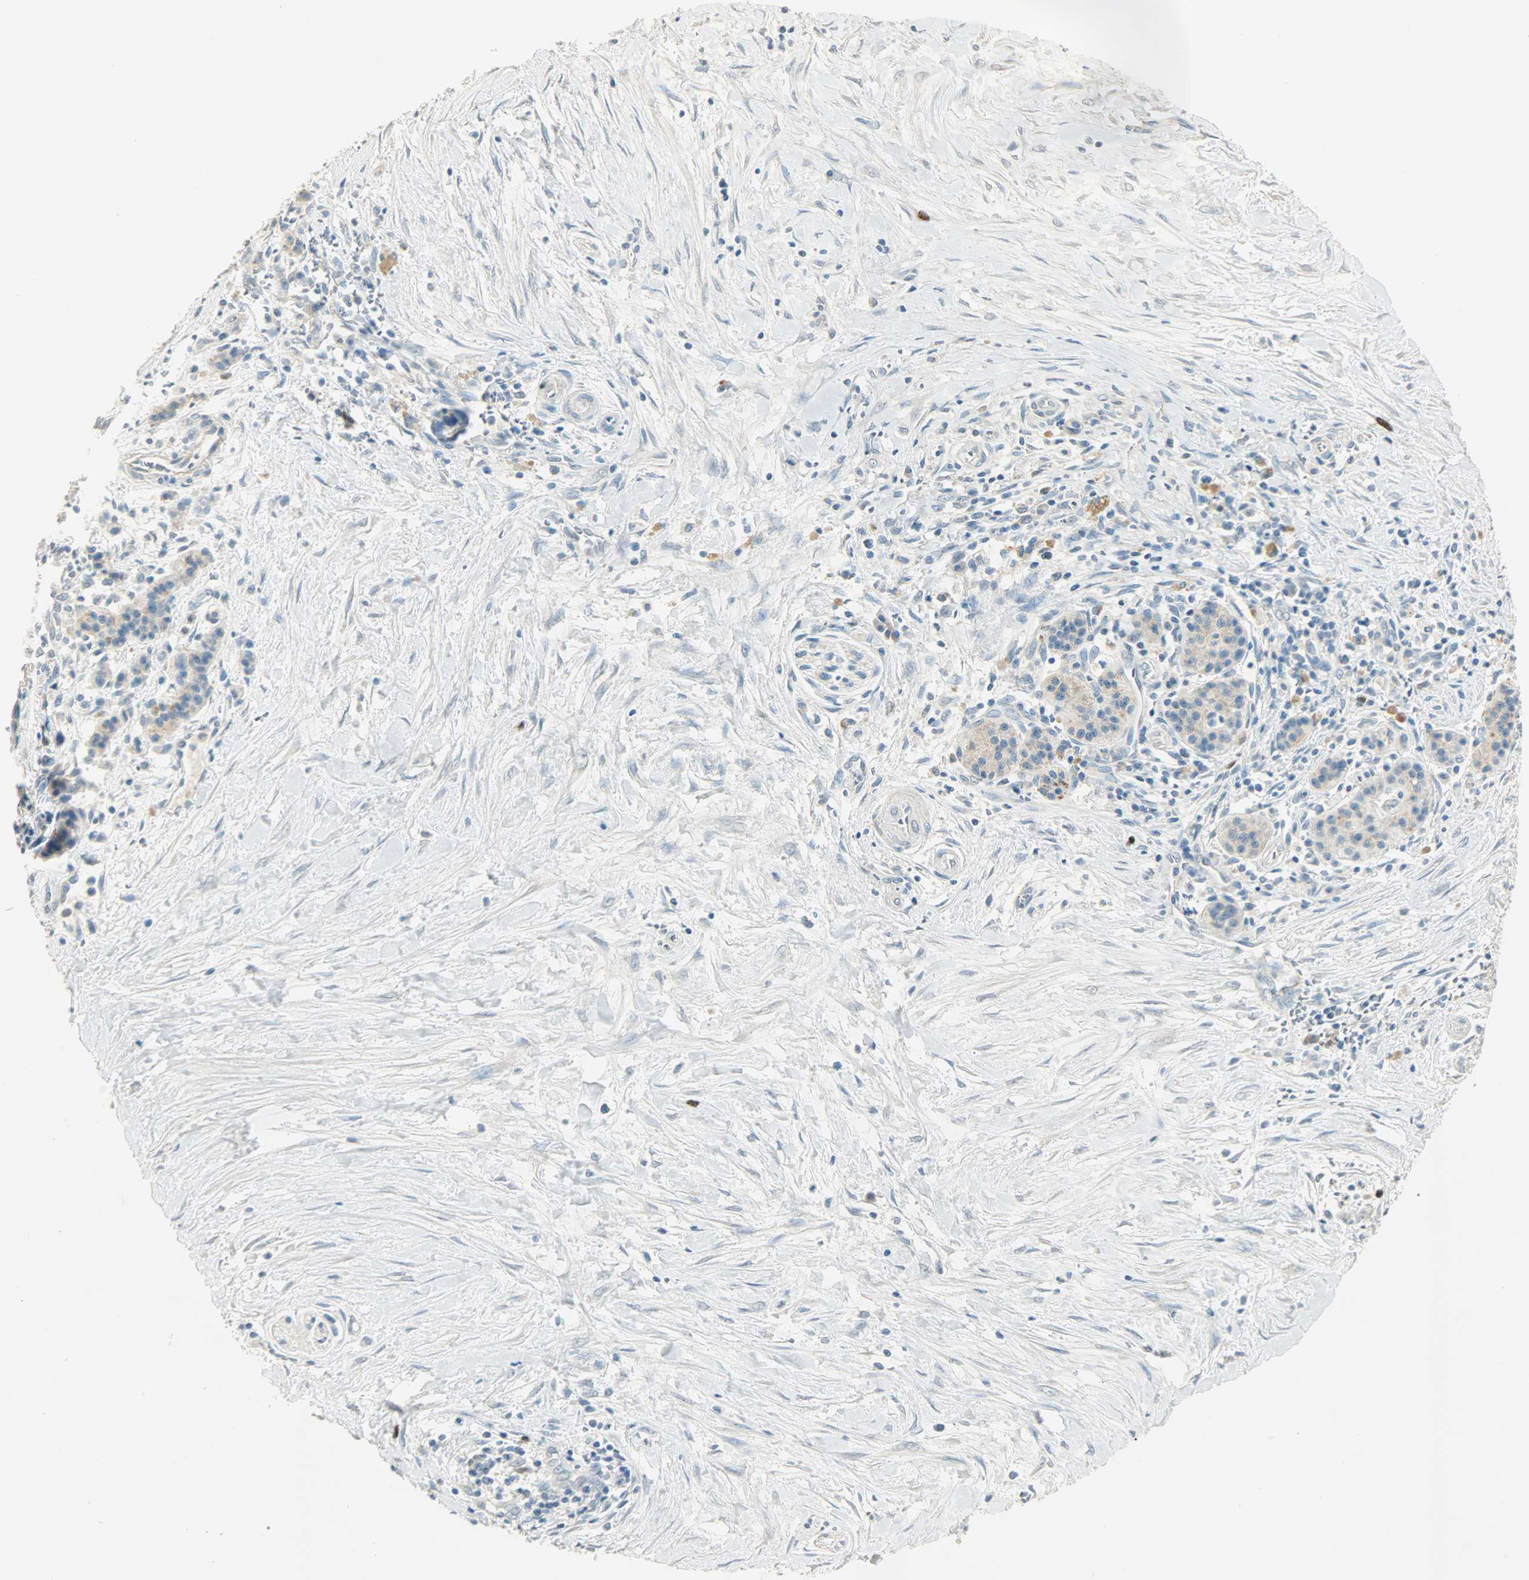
{"staining": {"intensity": "strong", "quantity": "<25%", "location": "cytoplasmic/membranous,nuclear"}, "tissue": "pancreatic cancer", "cell_type": "Tumor cells", "image_type": "cancer", "snomed": [{"axis": "morphology", "description": "Adenocarcinoma, NOS"}, {"axis": "topography", "description": "Pancreas"}], "caption": "IHC (DAB) staining of pancreatic cancer (adenocarcinoma) demonstrates strong cytoplasmic/membranous and nuclear protein positivity in approximately <25% of tumor cells.", "gene": "TPX2", "patient": {"sex": "male", "age": 59}}